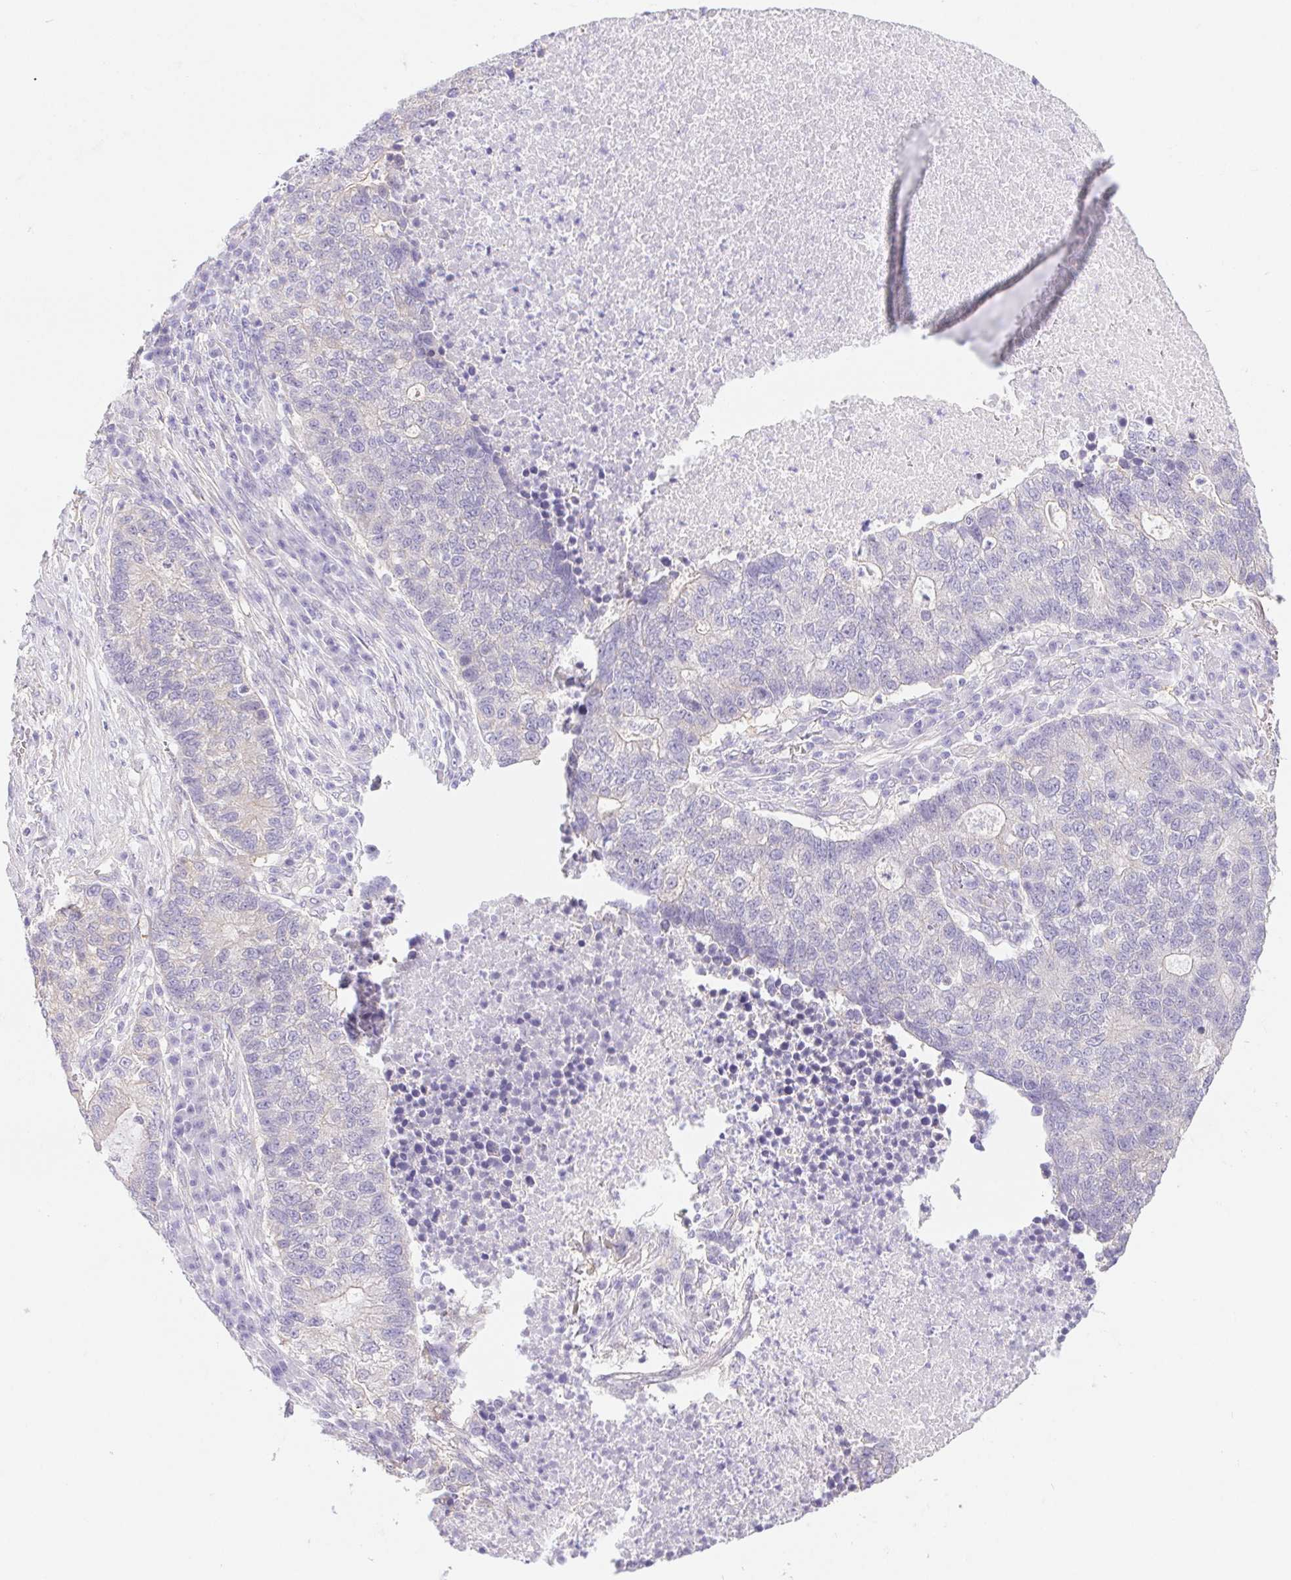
{"staining": {"intensity": "negative", "quantity": "none", "location": "none"}, "tissue": "lung cancer", "cell_type": "Tumor cells", "image_type": "cancer", "snomed": [{"axis": "morphology", "description": "Adenocarcinoma, NOS"}, {"axis": "topography", "description": "Lung"}], "caption": "This histopathology image is of adenocarcinoma (lung) stained with immunohistochemistry (IHC) to label a protein in brown with the nuclei are counter-stained blue. There is no expression in tumor cells. (Brightfield microscopy of DAB (3,3'-diaminobenzidine) immunohistochemistry at high magnification).", "gene": "PNLIP", "patient": {"sex": "male", "age": 57}}